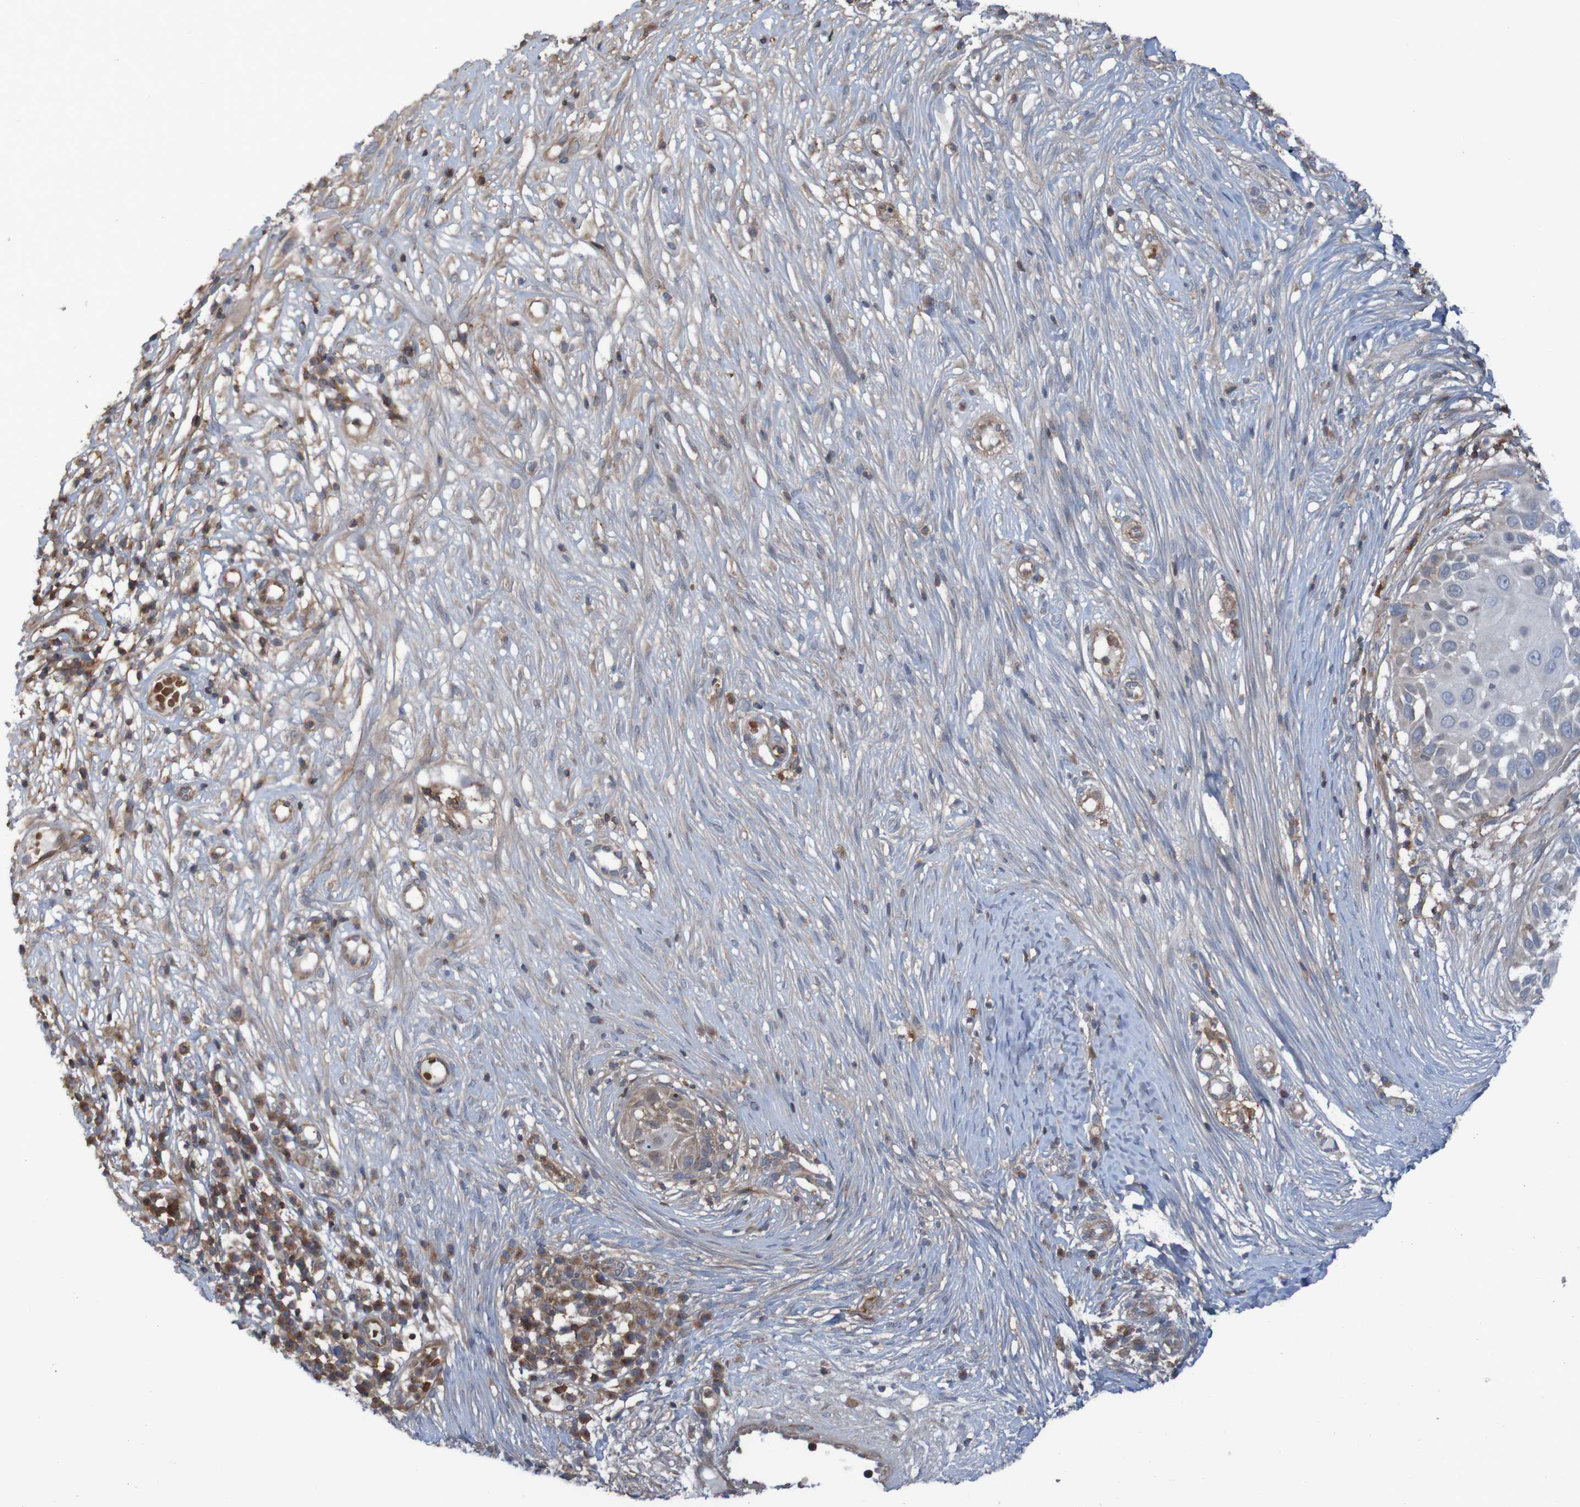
{"staining": {"intensity": "weak", "quantity": ">75%", "location": "cytoplasmic/membranous"}, "tissue": "skin cancer", "cell_type": "Tumor cells", "image_type": "cancer", "snomed": [{"axis": "morphology", "description": "Squamous cell carcinoma, NOS"}, {"axis": "topography", "description": "Skin"}], "caption": "Immunohistochemistry (DAB (3,3'-diaminobenzidine)) staining of skin cancer (squamous cell carcinoma) displays weak cytoplasmic/membranous protein staining in about >75% of tumor cells. Ihc stains the protein in brown and the nuclei are stained blue.", "gene": "PDGFB", "patient": {"sex": "female", "age": 44}}